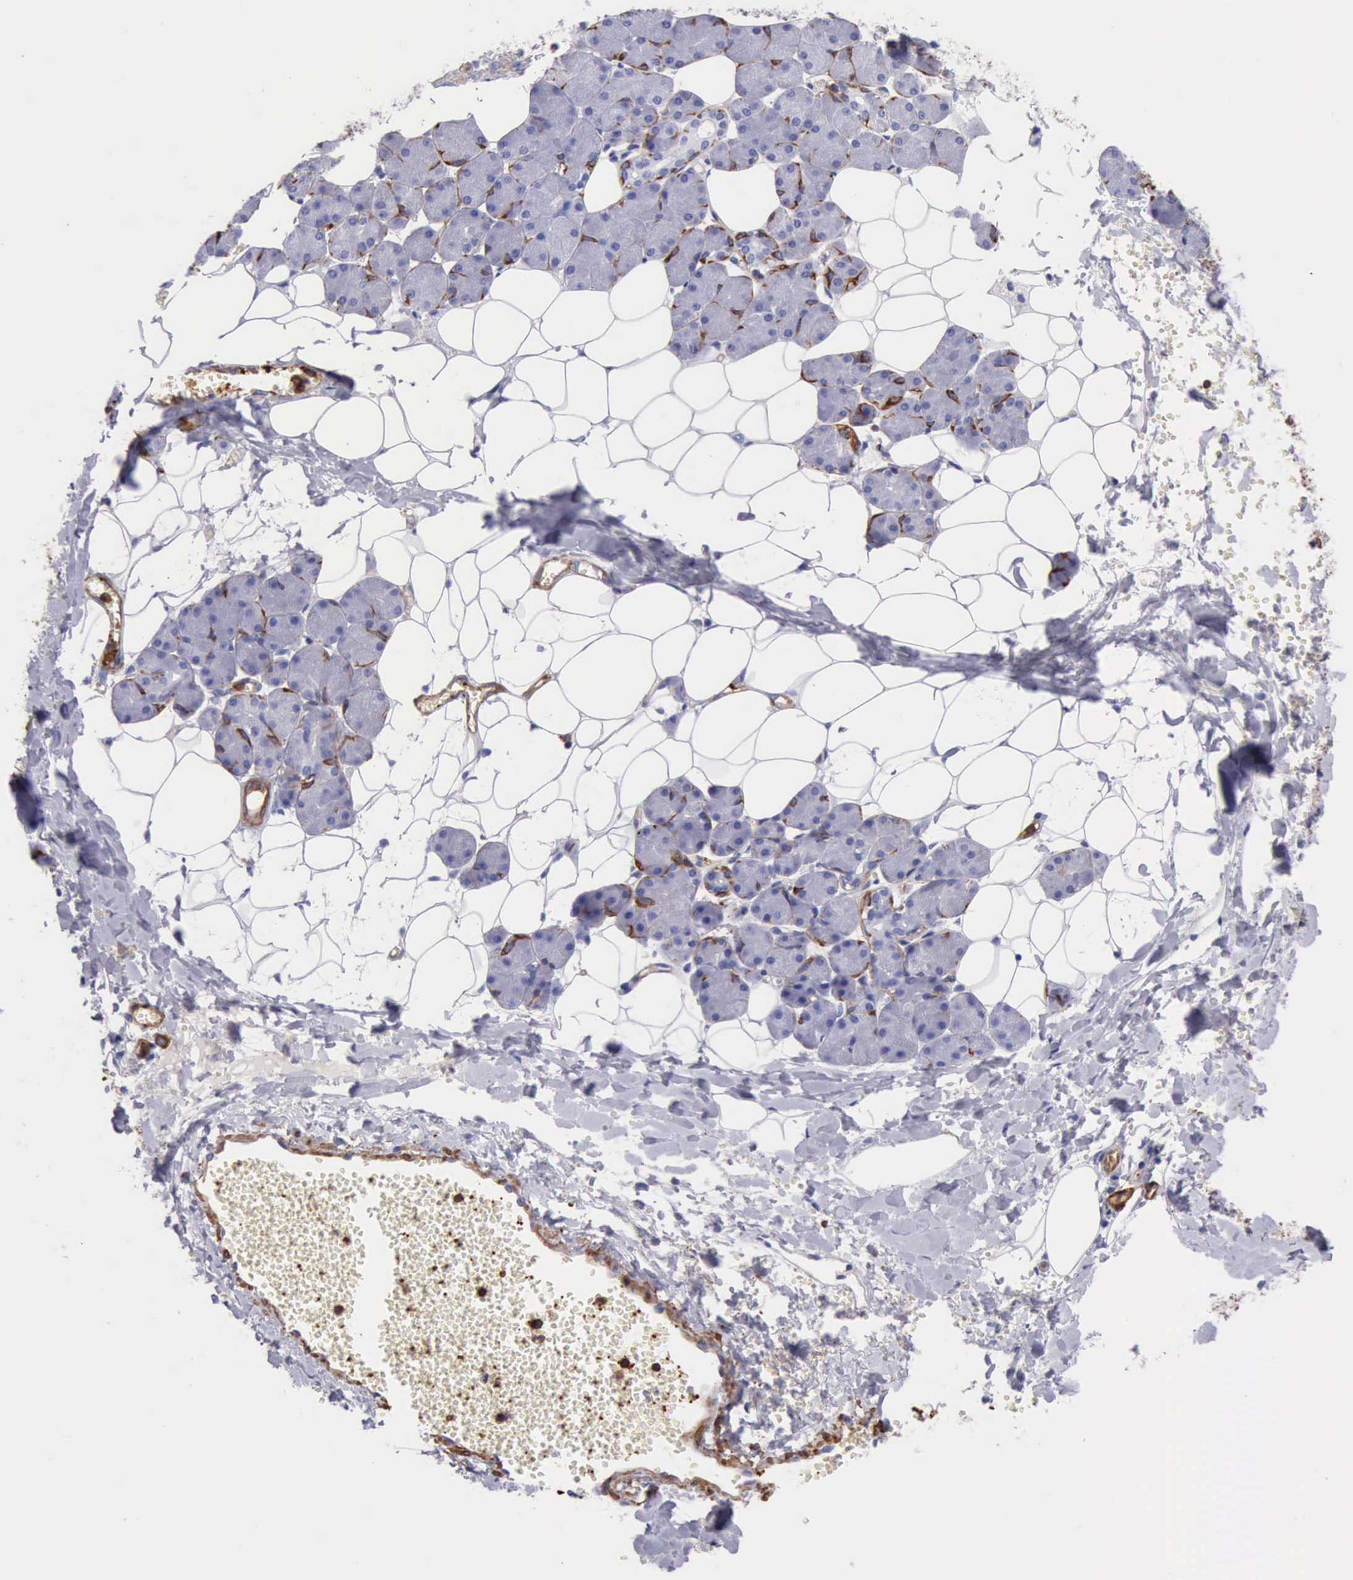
{"staining": {"intensity": "negative", "quantity": "none", "location": "none"}, "tissue": "salivary gland", "cell_type": "Glandular cells", "image_type": "normal", "snomed": [{"axis": "morphology", "description": "Normal tissue, NOS"}, {"axis": "morphology", "description": "Adenoma, NOS"}, {"axis": "topography", "description": "Salivary gland"}], "caption": "Immunohistochemistry (IHC) micrograph of unremarkable human salivary gland stained for a protein (brown), which exhibits no positivity in glandular cells. (Immunohistochemistry (IHC), brightfield microscopy, high magnification).", "gene": "FLNA", "patient": {"sex": "female", "age": 32}}